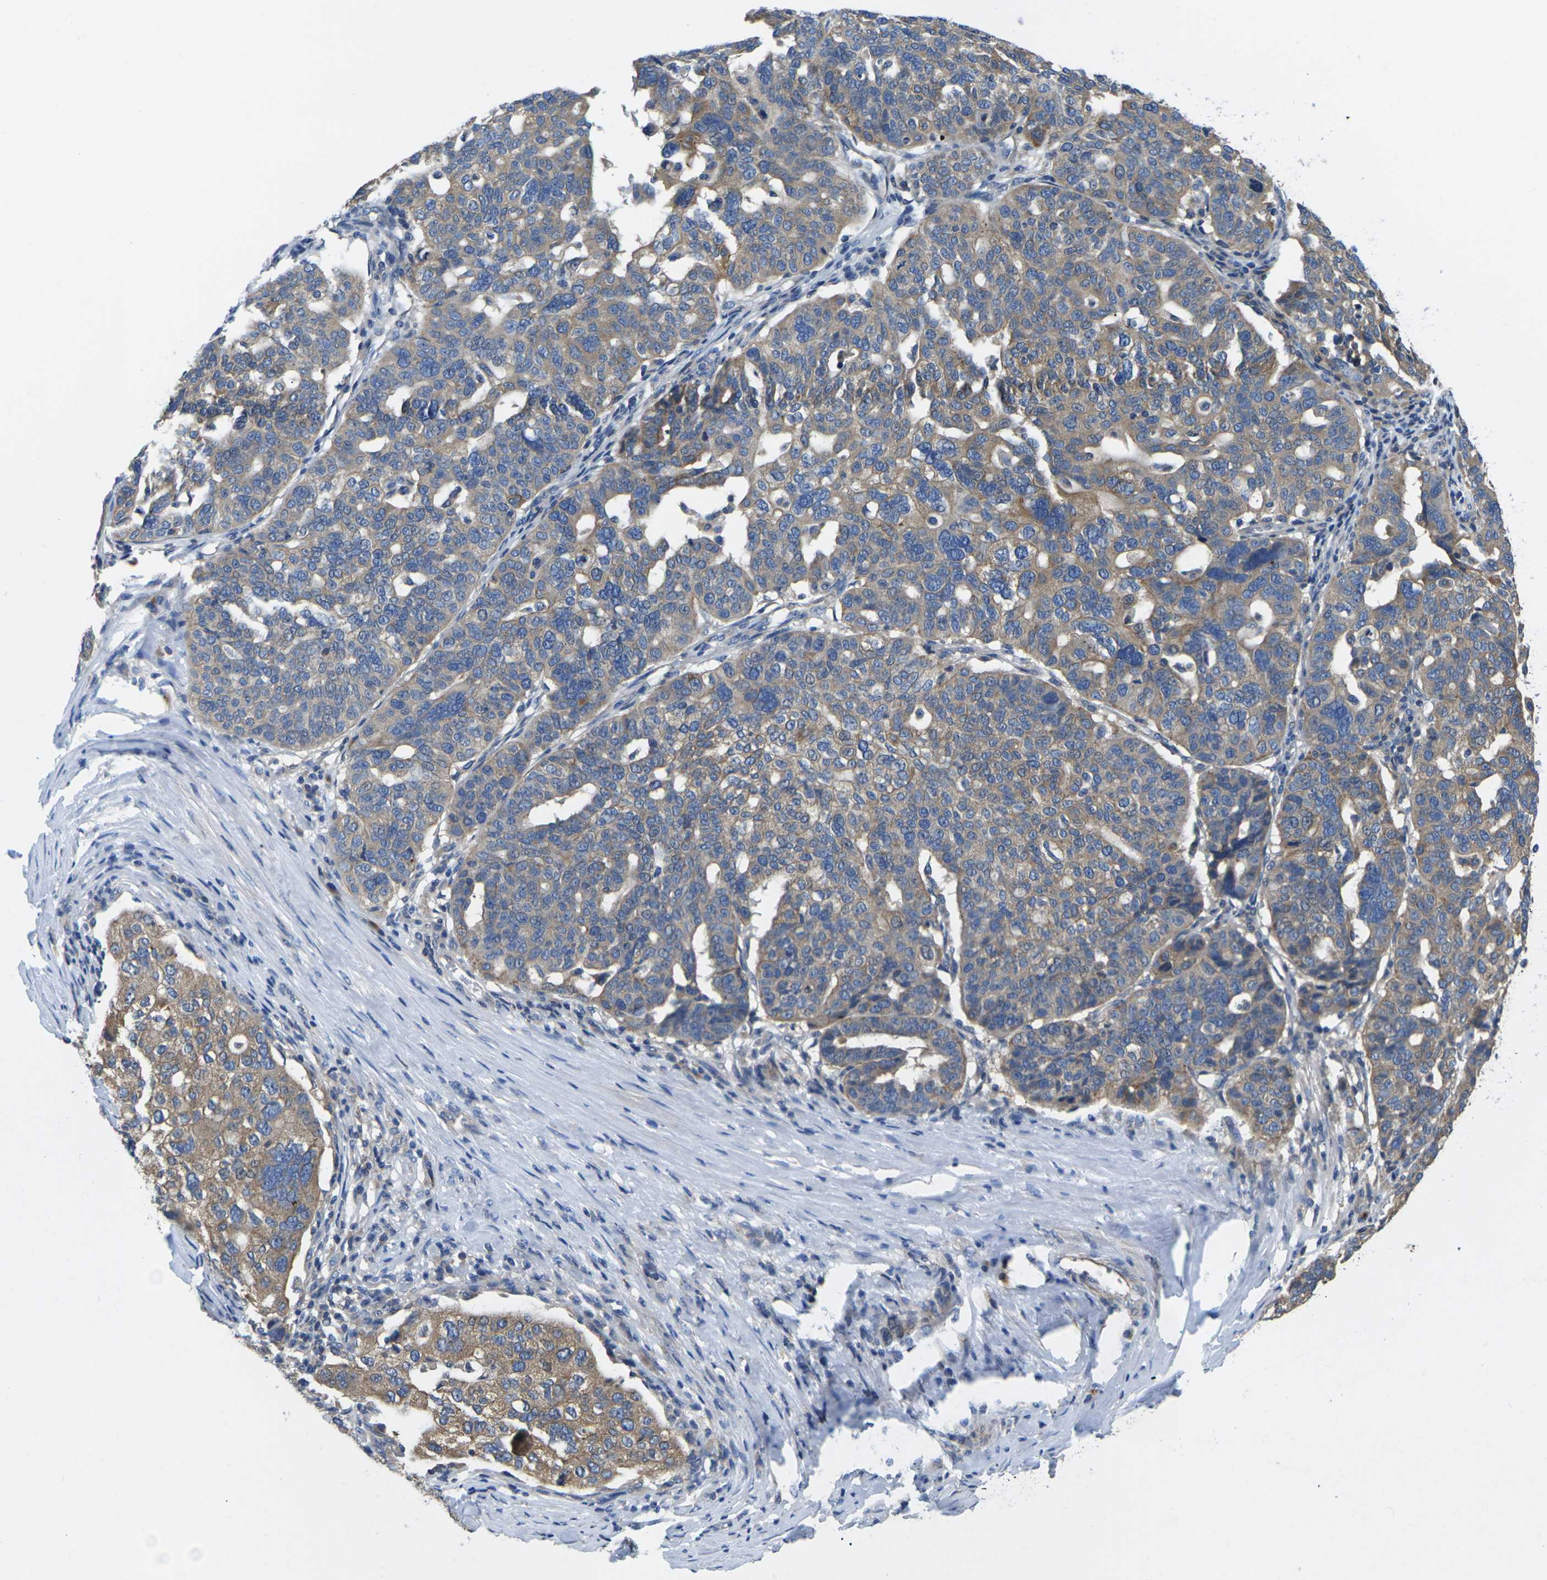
{"staining": {"intensity": "moderate", "quantity": "25%-75%", "location": "cytoplasmic/membranous"}, "tissue": "ovarian cancer", "cell_type": "Tumor cells", "image_type": "cancer", "snomed": [{"axis": "morphology", "description": "Cystadenocarcinoma, serous, NOS"}, {"axis": "topography", "description": "Ovary"}], "caption": "Protein expression analysis of ovarian cancer (serous cystadenocarcinoma) displays moderate cytoplasmic/membranous expression in about 25%-75% of tumor cells. (DAB = brown stain, brightfield microscopy at high magnification).", "gene": "TMCC2", "patient": {"sex": "female", "age": 59}}